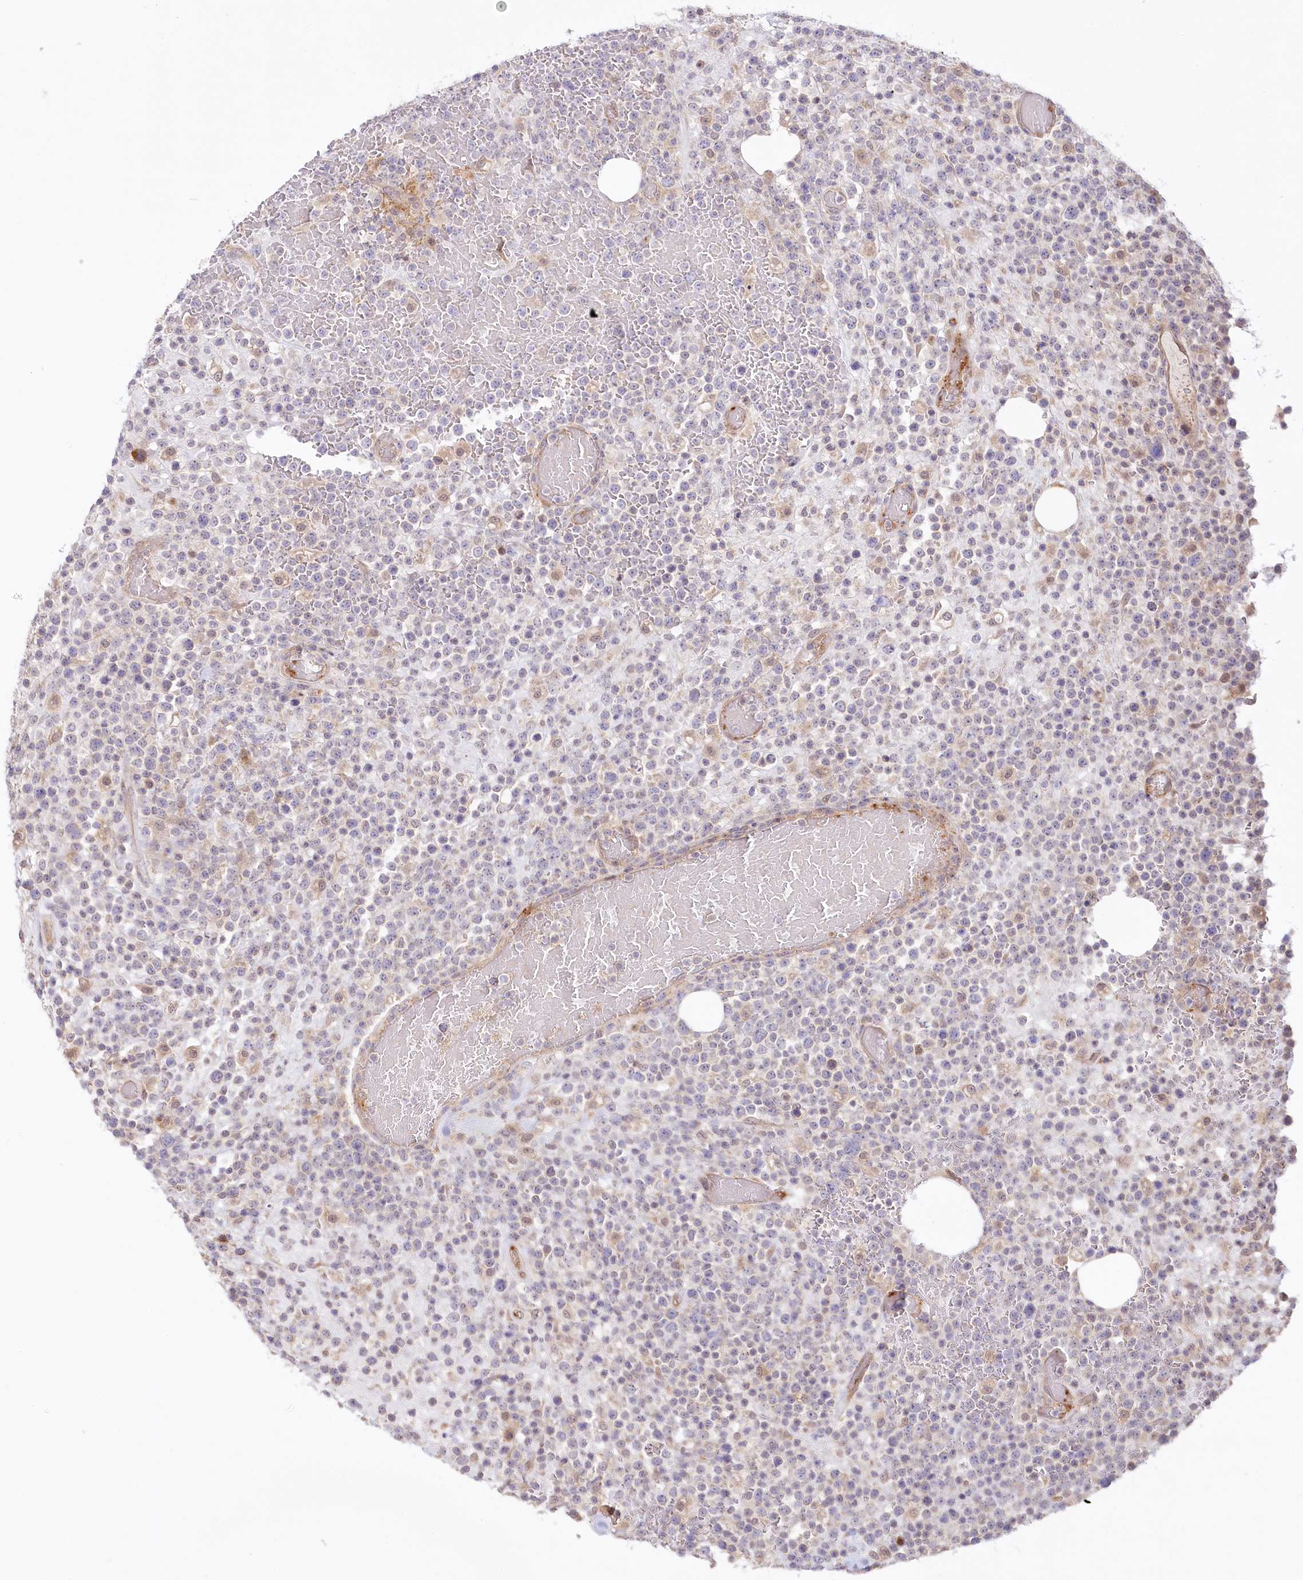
{"staining": {"intensity": "negative", "quantity": "none", "location": "none"}, "tissue": "lymphoma", "cell_type": "Tumor cells", "image_type": "cancer", "snomed": [{"axis": "morphology", "description": "Malignant lymphoma, non-Hodgkin's type, High grade"}, {"axis": "topography", "description": "Colon"}], "caption": "Immunohistochemistry of human malignant lymphoma, non-Hodgkin's type (high-grade) shows no expression in tumor cells.", "gene": "CEP70", "patient": {"sex": "female", "age": 53}}